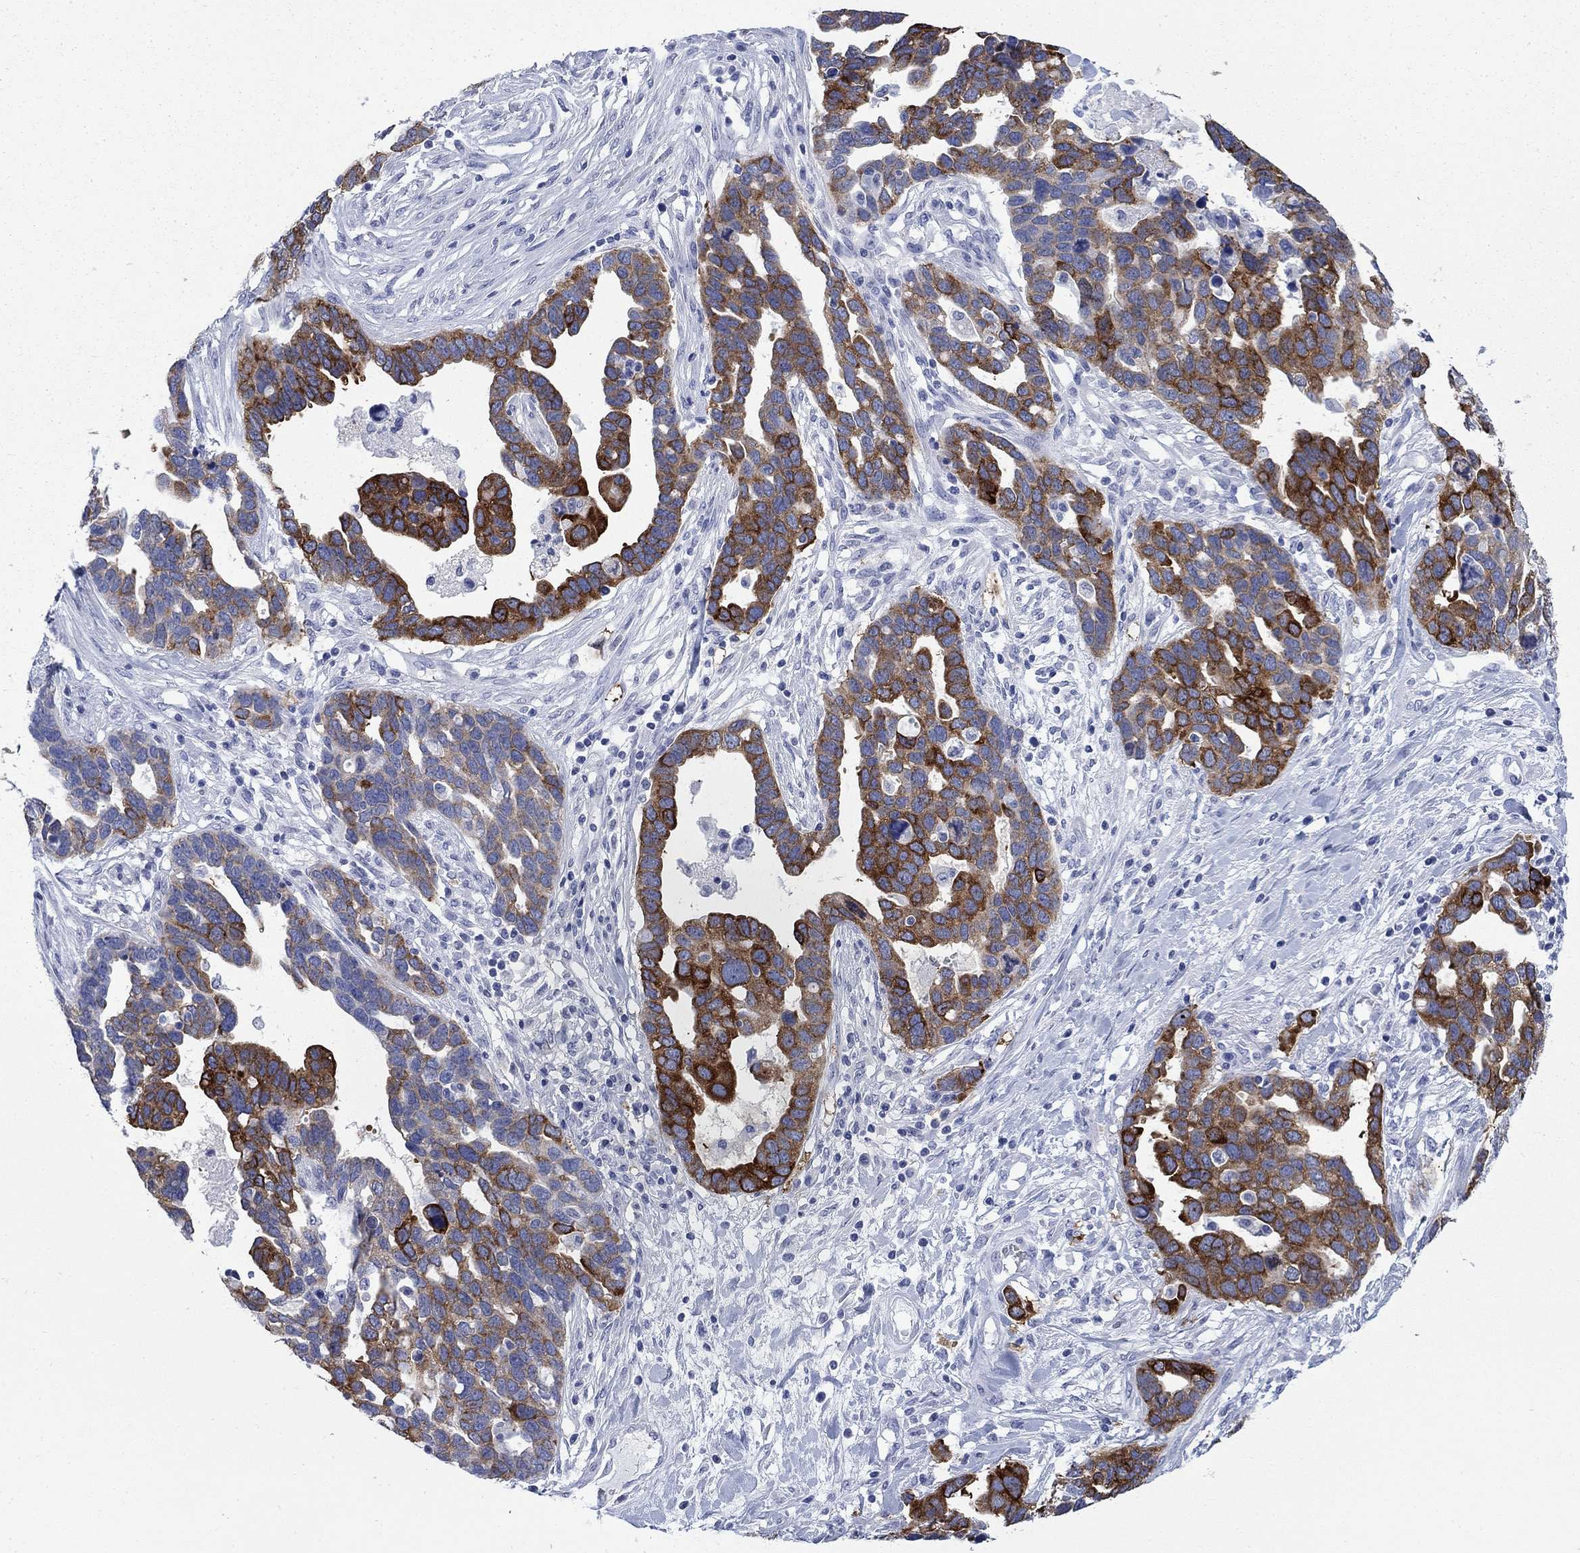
{"staining": {"intensity": "strong", "quantity": "25%-75%", "location": "cytoplasmic/membranous"}, "tissue": "ovarian cancer", "cell_type": "Tumor cells", "image_type": "cancer", "snomed": [{"axis": "morphology", "description": "Cystadenocarcinoma, serous, NOS"}, {"axis": "topography", "description": "Ovary"}], "caption": "This is an image of IHC staining of serous cystadenocarcinoma (ovarian), which shows strong staining in the cytoplasmic/membranous of tumor cells.", "gene": "IGF2BP3", "patient": {"sex": "female", "age": 54}}